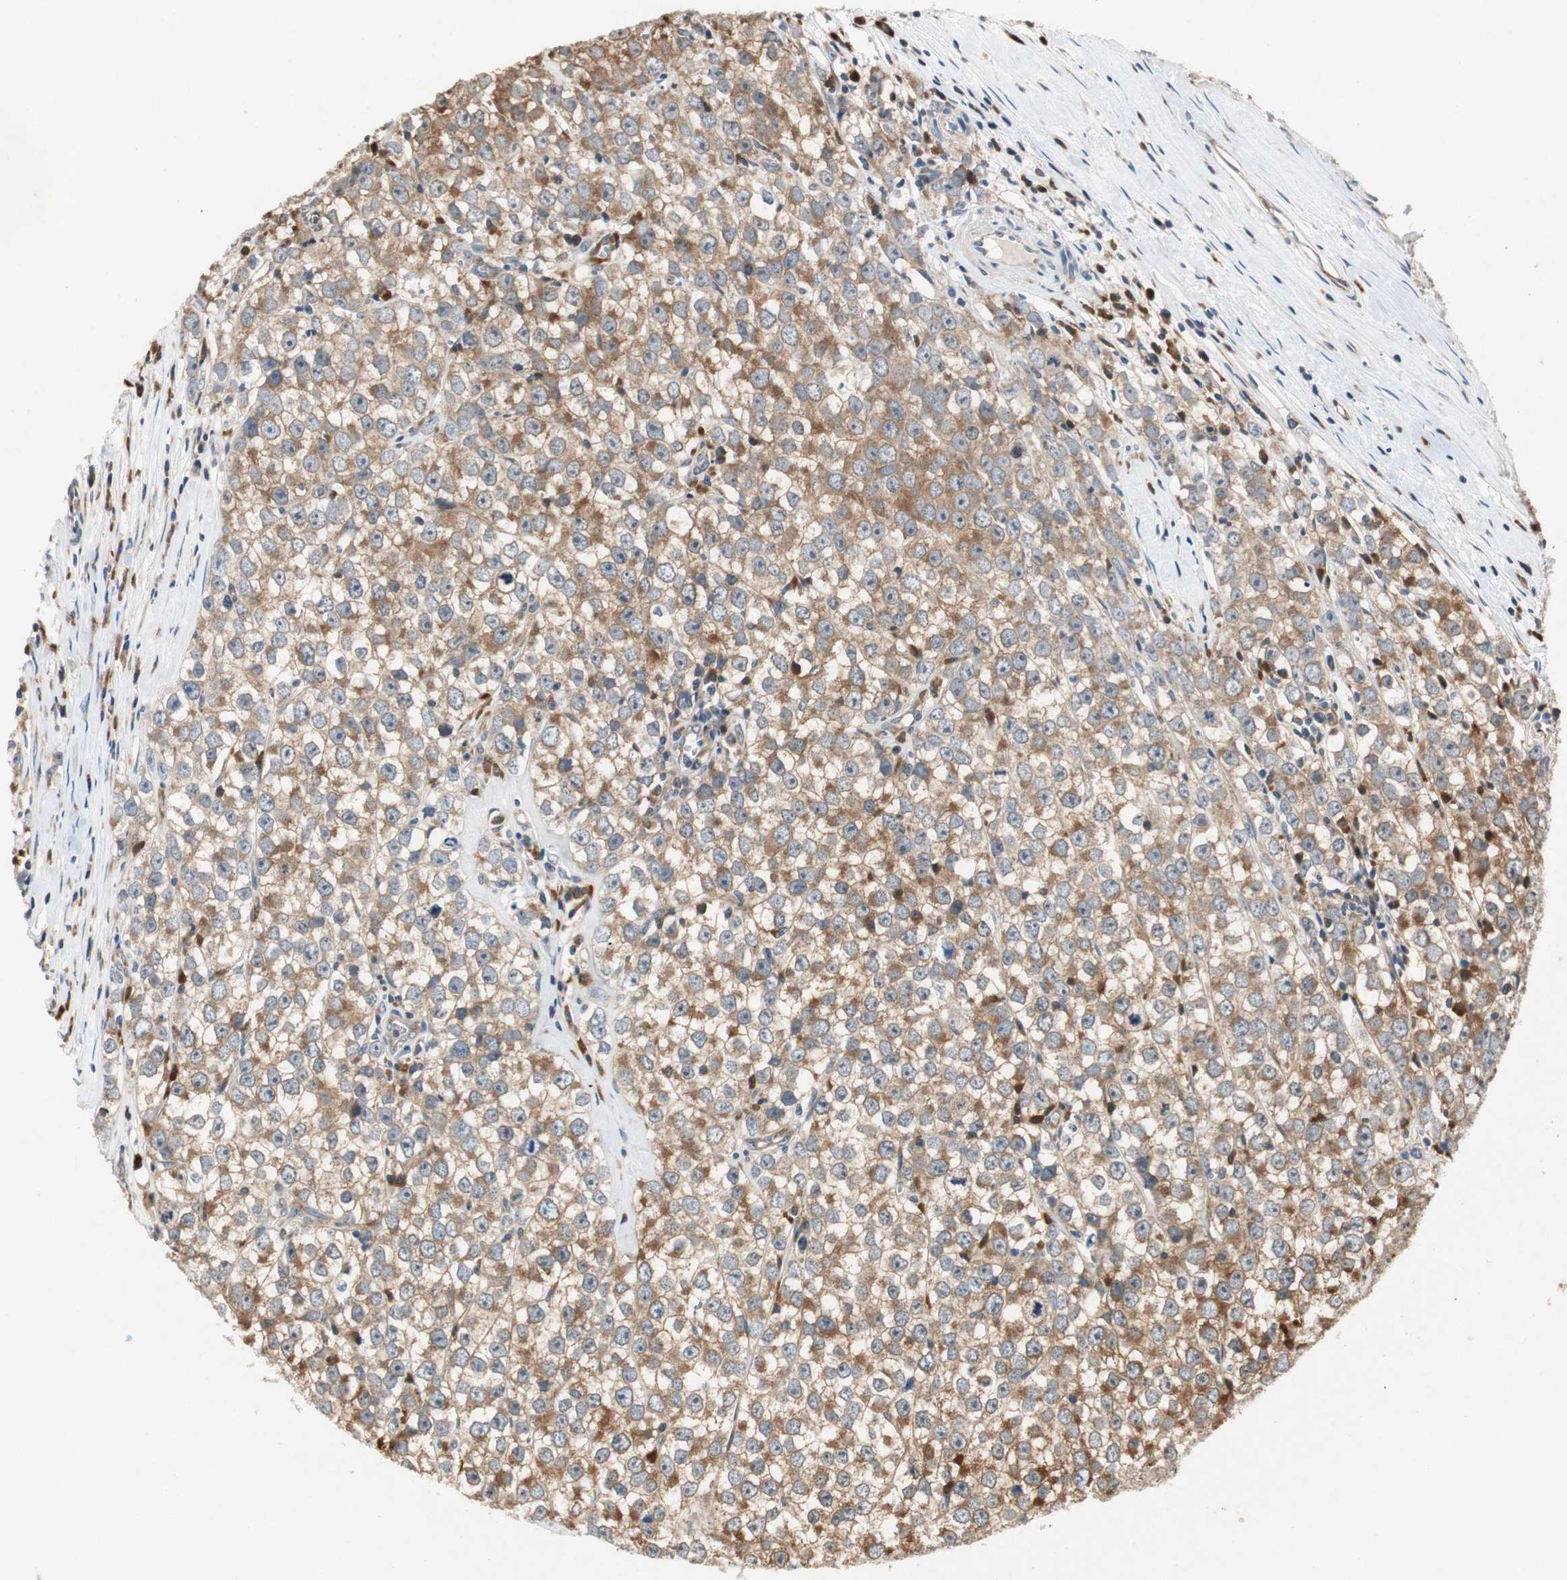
{"staining": {"intensity": "moderate", "quantity": ">75%", "location": "cytoplasmic/membranous"}, "tissue": "testis cancer", "cell_type": "Tumor cells", "image_type": "cancer", "snomed": [{"axis": "morphology", "description": "Seminoma, NOS"}, {"axis": "morphology", "description": "Carcinoma, Embryonal, NOS"}, {"axis": "topography", "description": "Testis"}], "caption": "Moderate cytoplasmic/membranous protein expression is identified in about >75% of tumor cells in testis cancer.", "gene": "RPL35", "patient": {"sex": "male", "age": 52}}